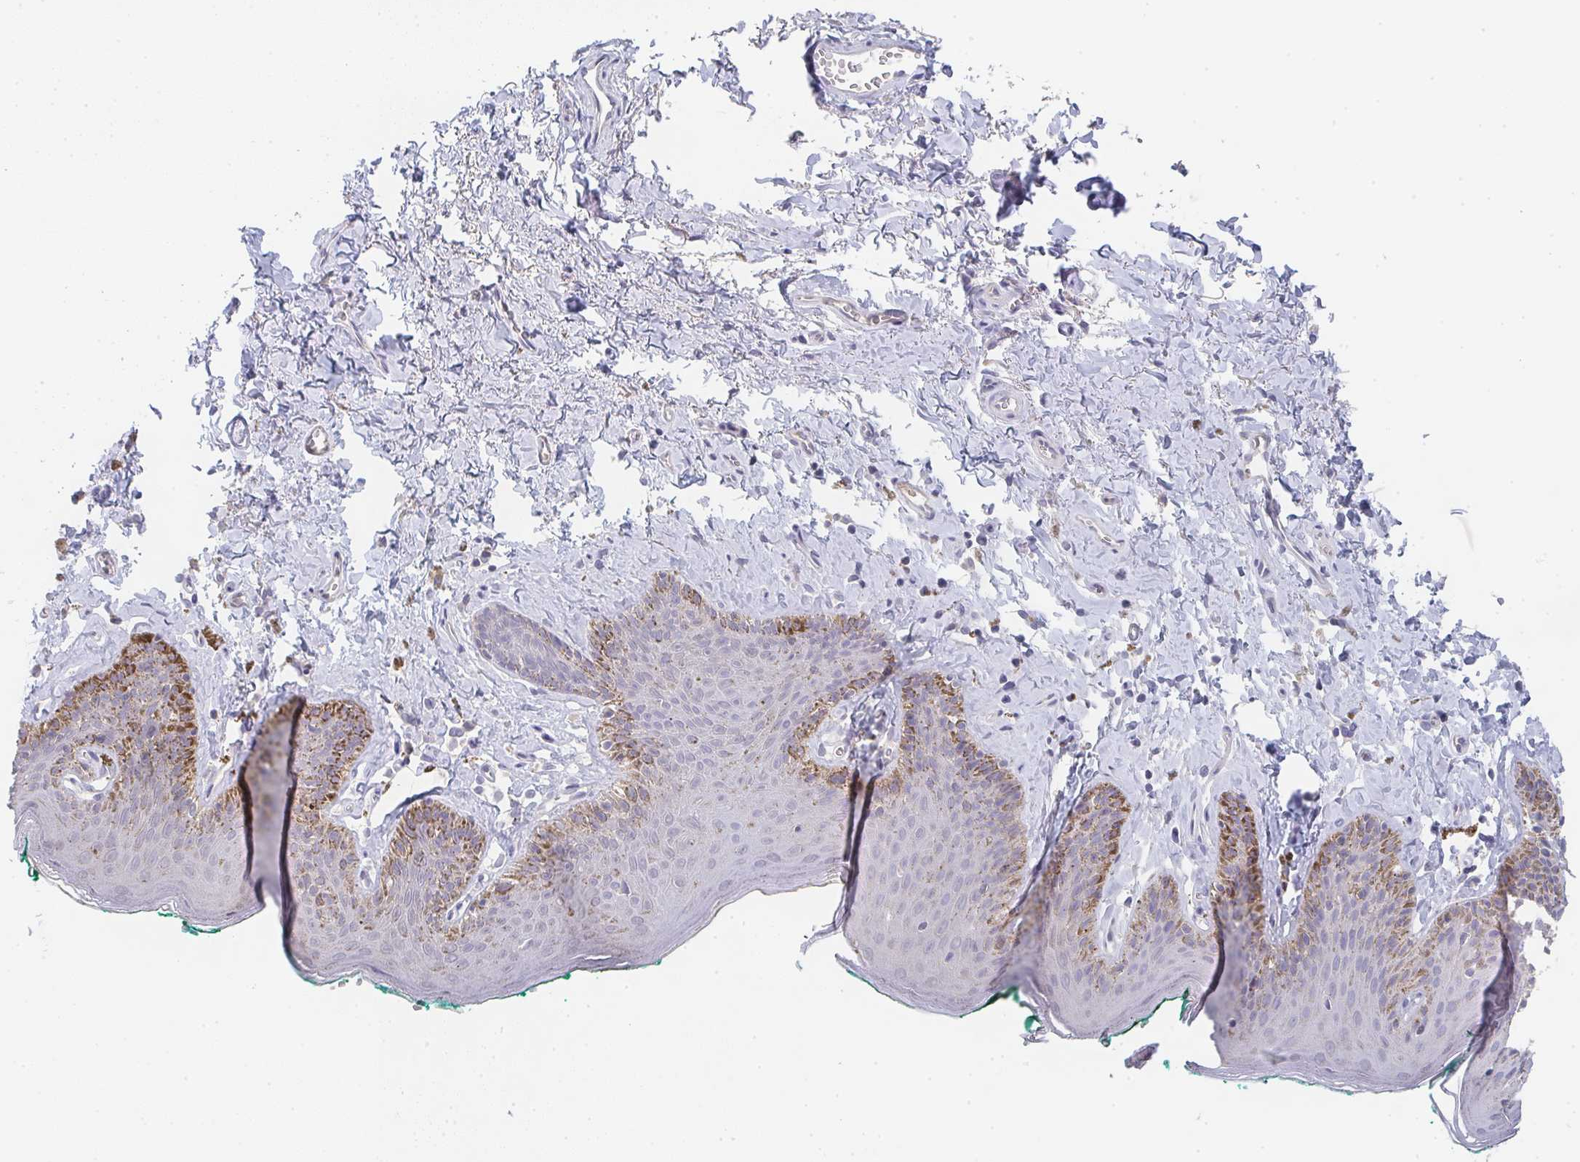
{"staining": {"intensity": "moderate", "quantity": "<25%", "location": "cytoplasmic/membranous"}, "tissue": "skin", "cell_type": "Epidermal cells", "image_type": "normal", "snomed": [{"axis": "morphology", "description": "Normal tissue, NOS"}, {"axis": "topography", "description": "Vulva"}, {"axis": "topography", "description": "Peripheral nerve tissue"}], "caption": "An IHC histopathology image of benign tissue is shown. Protein staining in brown labels moderate cytoplasmic/membranous positivity in skin within epidermal cells. (DAB (3,3'-diaminobenzidine) IHC with brightfield microscopy, high magnification).", "gene": "CHMP5", "patient": {"sex": "female", "age": 66}}